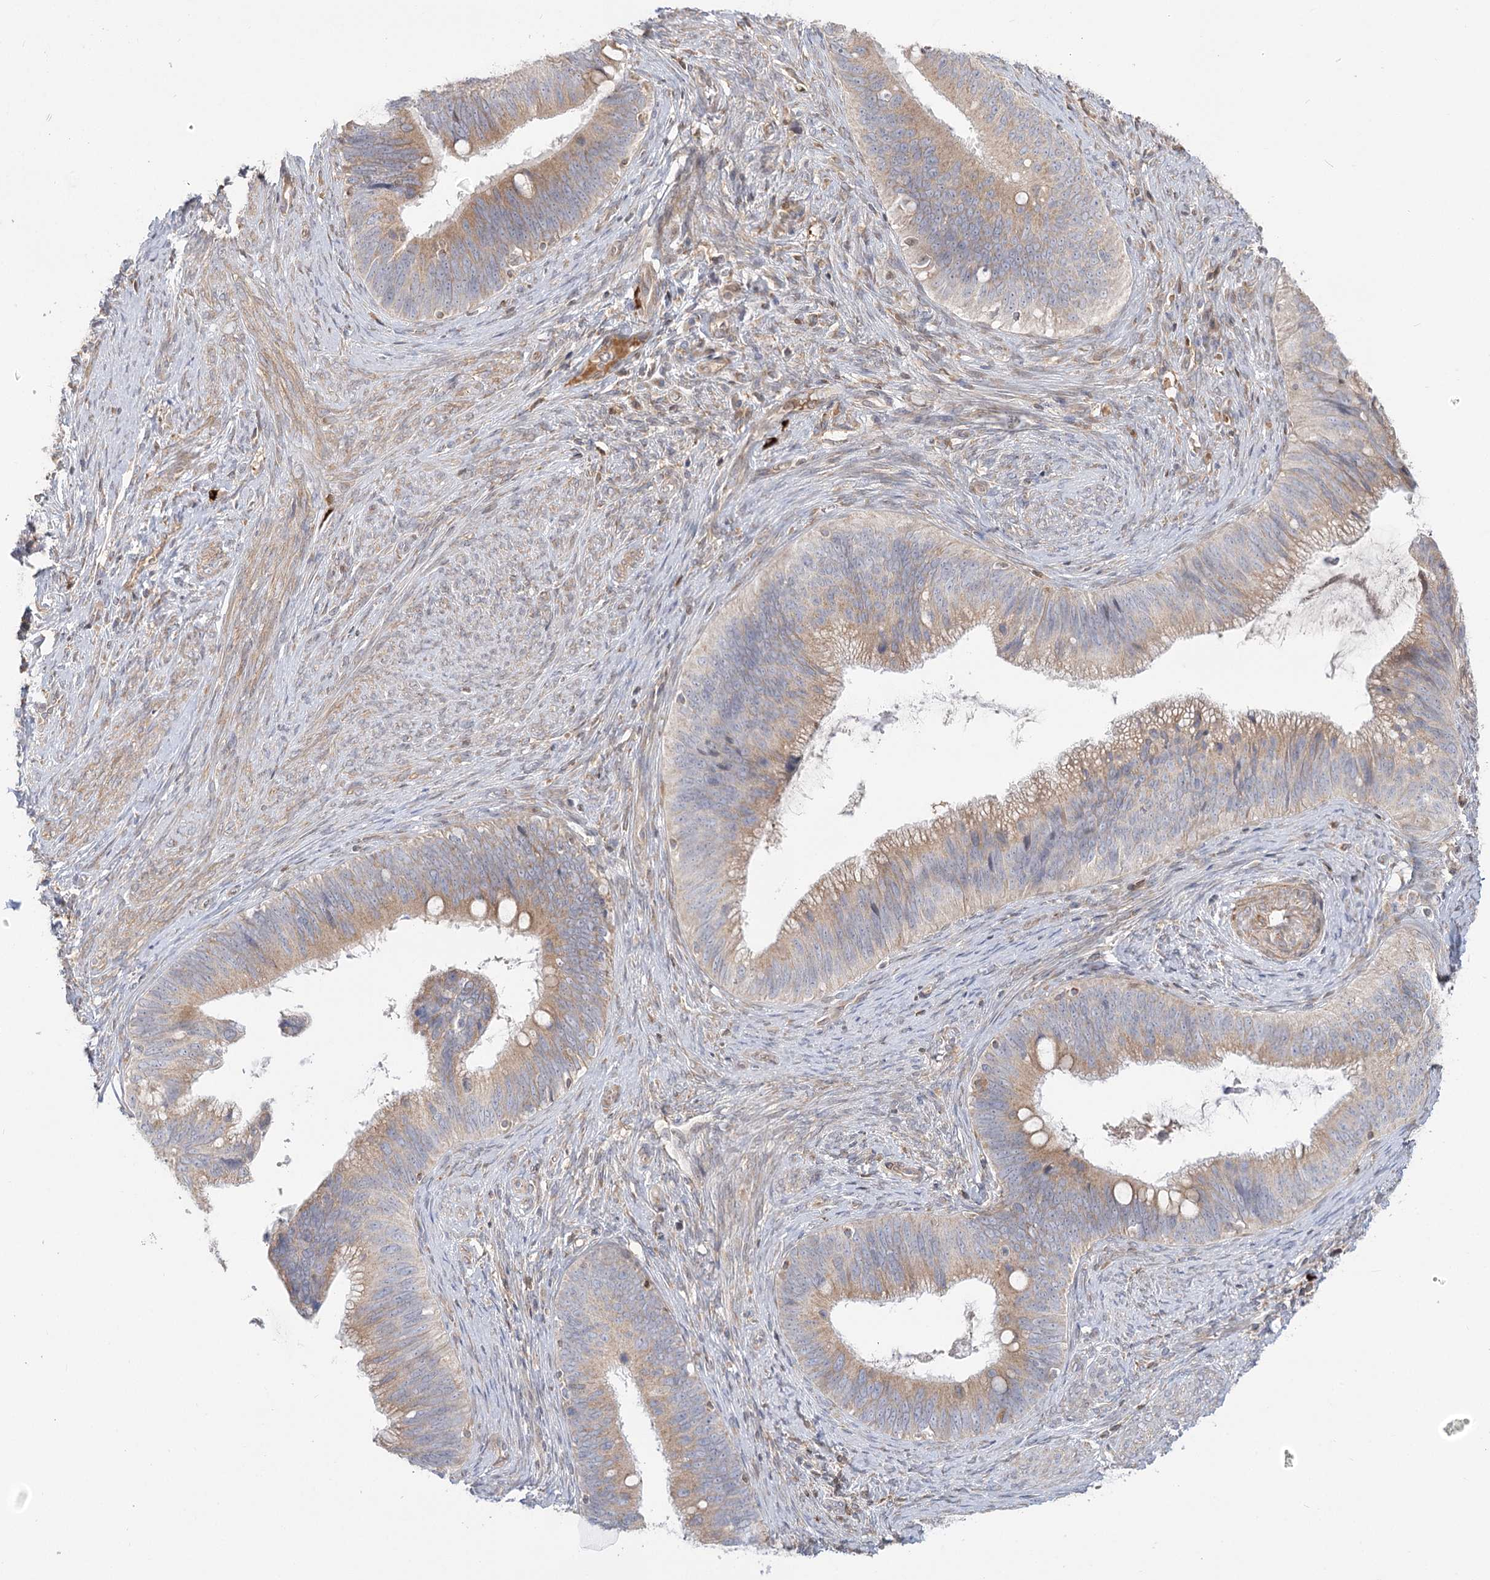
{"staining": {"intensity": "moderate", "quantity": ">75%", "location": "cytoplasmic/membranous"}, "tissue": "cervical cancer", "cell_type": "Tumor cells", "image_type": "cancer", "snomed": [{"axis": "morphology", "description": "Adenocarcinoma, NOS"}, {"axis": "topography", "description": "Cervix"}], "caption": "The immunohistochemical stain labels moderate cytoplasmic/membranous staining in tumor cells of cervical adenocarcinoma tissue. (brown staining indicates protein expression, while blue staining denotes nuclei).", "gene": "MTMR3", "patient": {"sex": "female", "age": 42}}